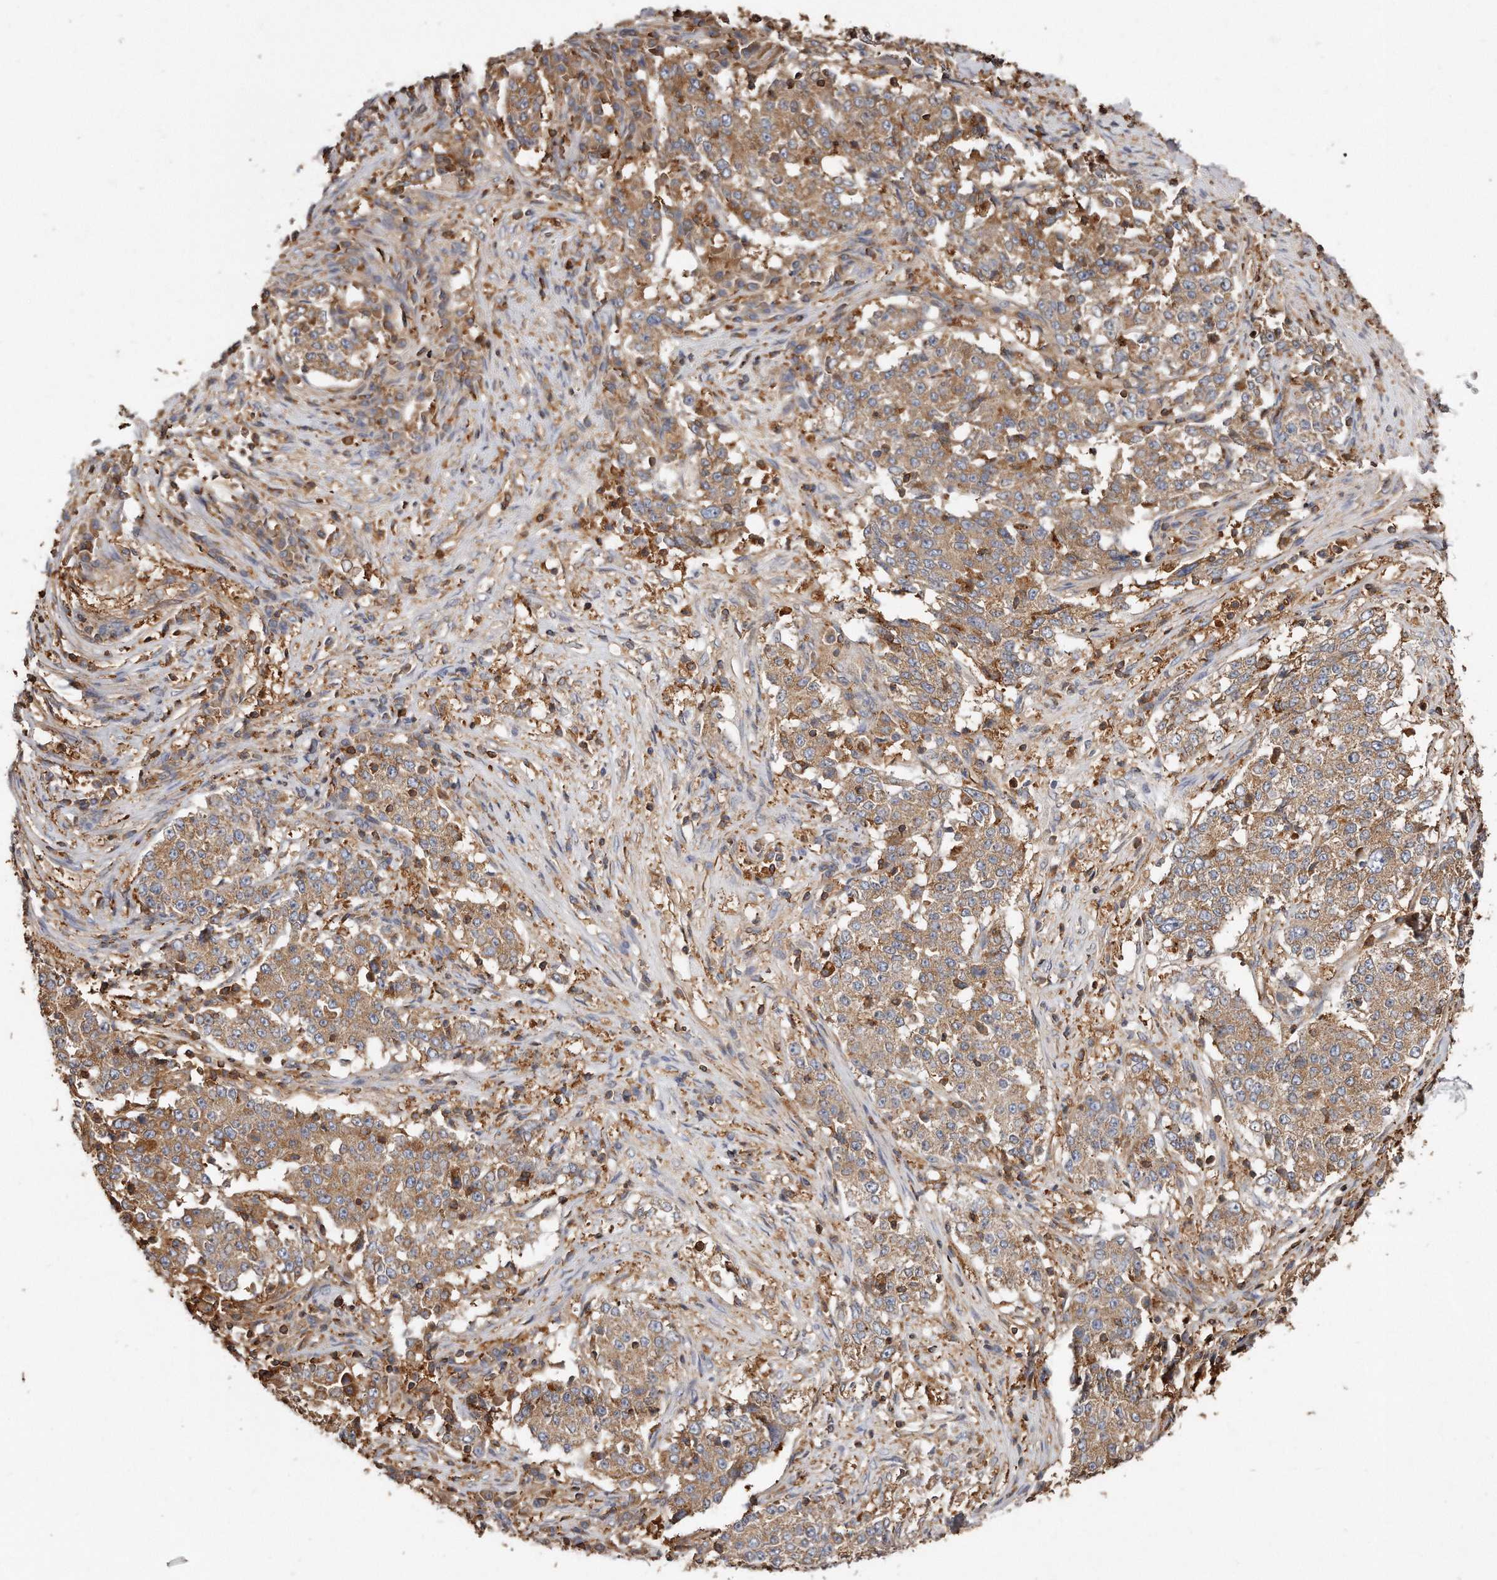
{"staining": {"intensity": "weak", "quantity": "25%-75%", "location": "cytoplasmic/membranous"}, "tissue": "stomach cancer", "cell_type": "Tumor cells", "image_type": "cancer", "snomed": [{"axis": "morphology", "description": "Adenocarcinoma, NOS"}, {"axis": "topography", "description": "Stomach"}], "caption": "Protein expression analysis of stomach adenocarcinoma exhibits weak cytoplasmic/membranous staining in approximately 25%-75% of tumor cells.", "gene": "CAP1", "patient": {"sex": "male", "age": 59}}